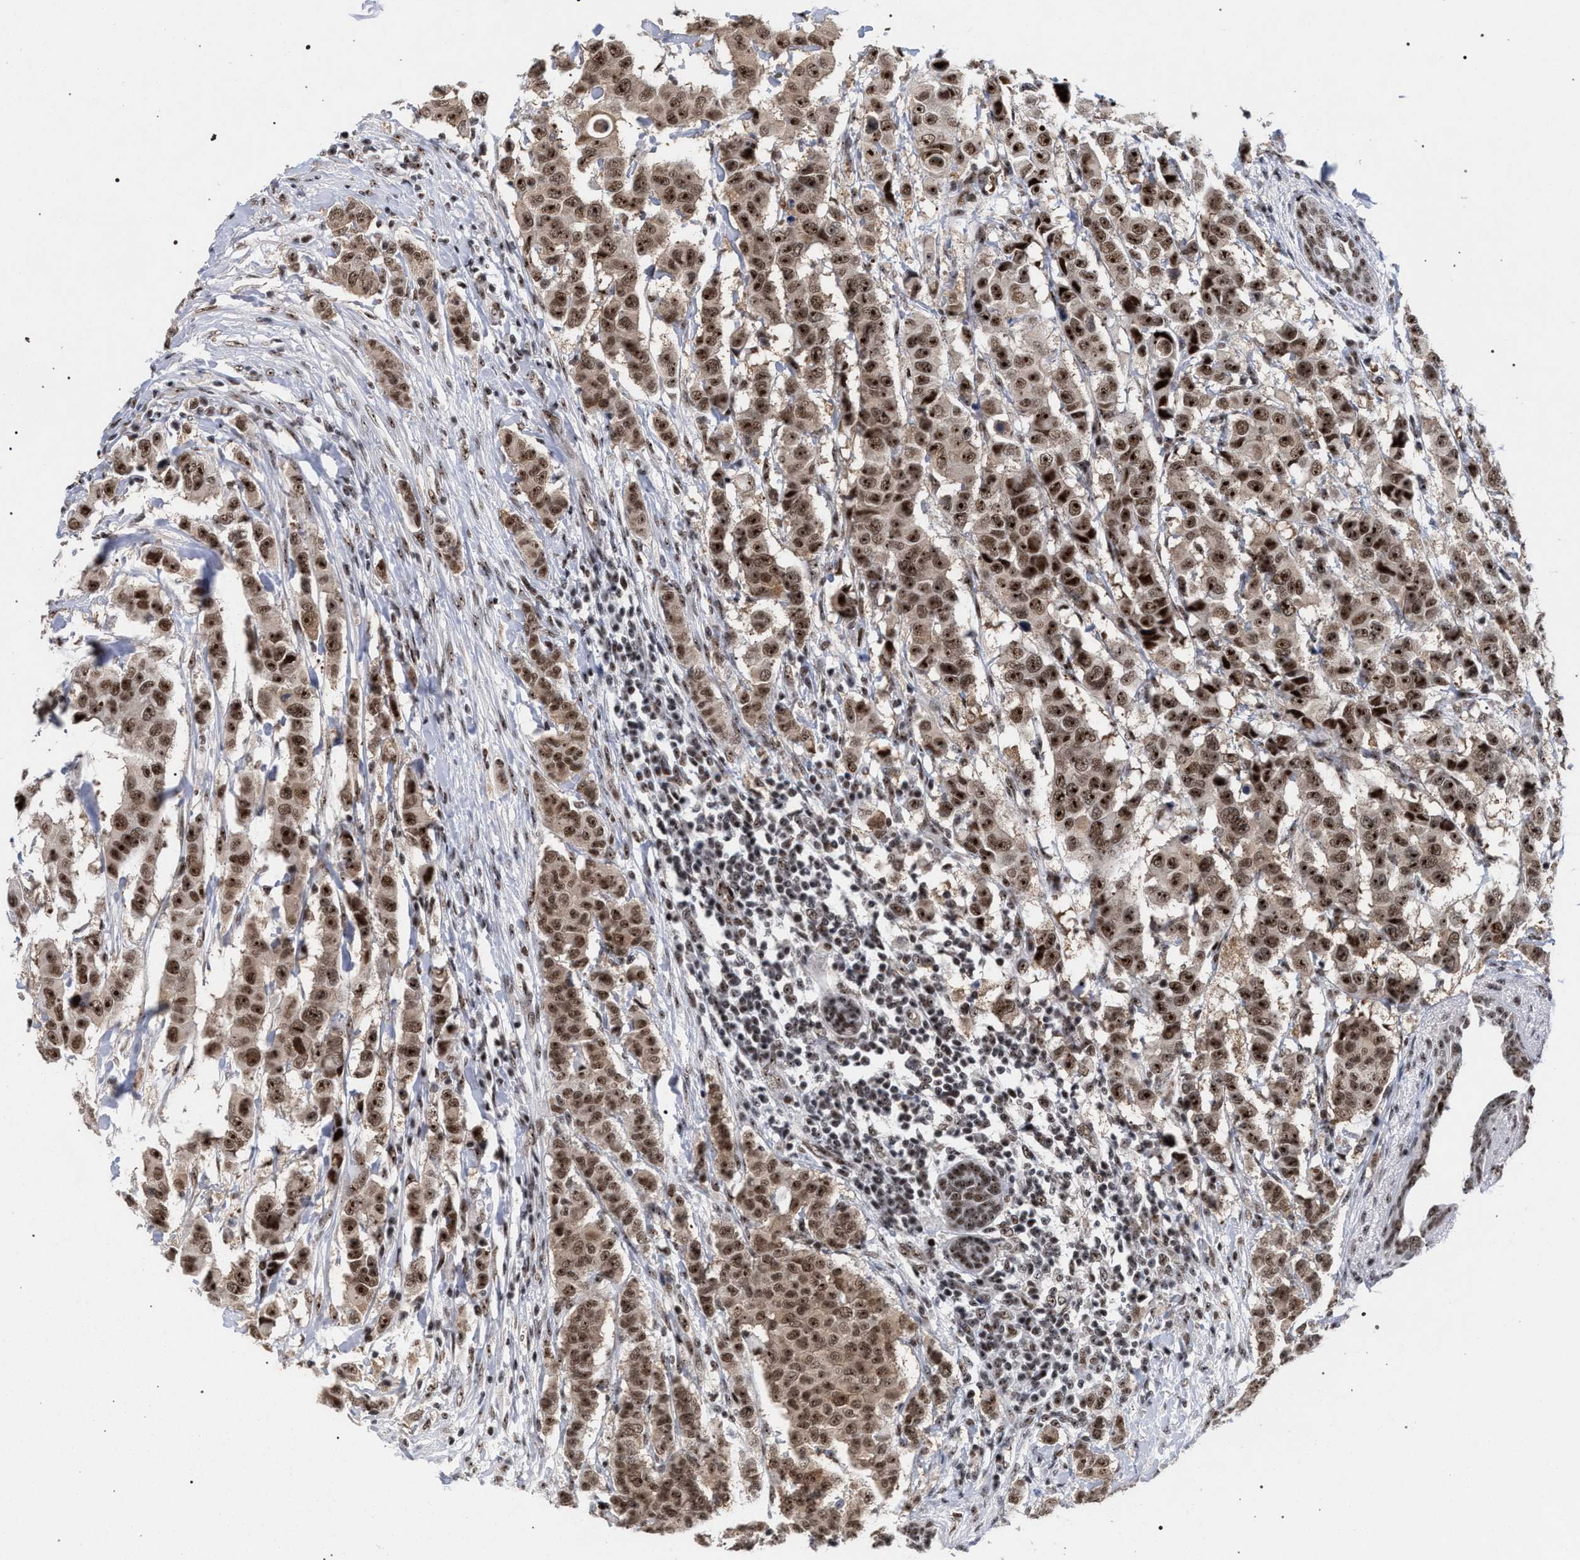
{"staining": {"intensity": "moderate", "quantity": ">75%", "location": "cytoplasmic/membranous,nuclear"}, "tissue": "breast cancer", "cell_type": "Tumor cells", "image_type": "cancer", "snomed": [{"axis": "morphology", "description": "Duct carcinoma"}, {"axis": "topography", "description": "Breast"}], "caption": "A high-resolution histopathology image shows immunohistochemistry staining of breast cancer, which reveals moderate cytoplasmic/membranous and nuclear expression in approximately >75% of tumor cells.", "gene": "SCAF4", "patient": {"sex": "female", "age": 40}}